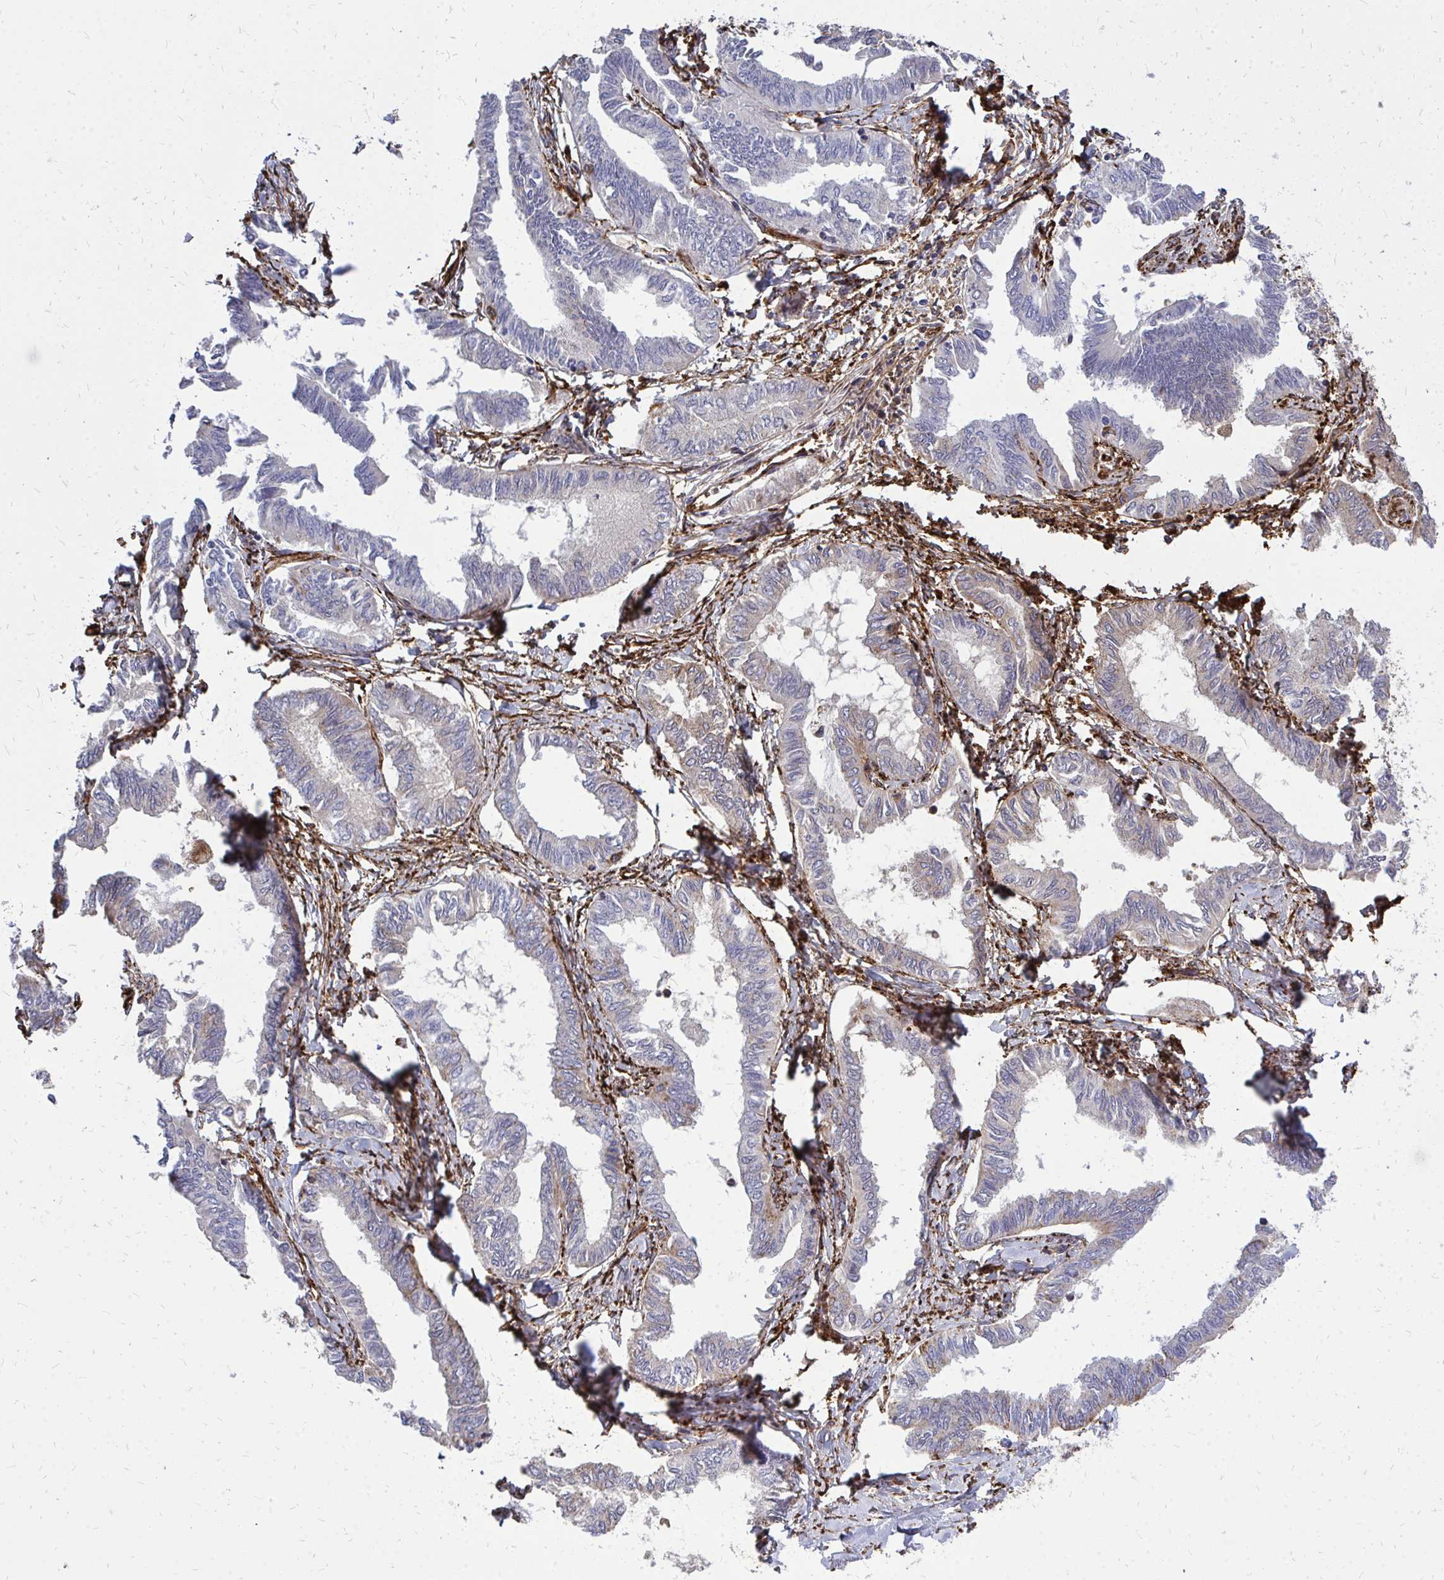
{"staining": {"intensity": "weak", "quantity": "25%-75%", "location": "cytoplasmic/membranous"}, "tissue": "ovarian cancer", "cell_type": "Tumor cells", "image_type": "cancer", "snomed": [{"axis": "morphology", "description": "Carcinoma, endometroid"}, {"axis": "topography", "description": "Ovary"}], "caption": "Endometroid carcinoma (ovarian) tissue shows weak cytoplasmic/membranous positivity in approximately 25%-75% of tumor cells, visualized by immunohistochemistry.", "gene": "MARCKSL1", "patient": {"sex": "female", "age": 70}}